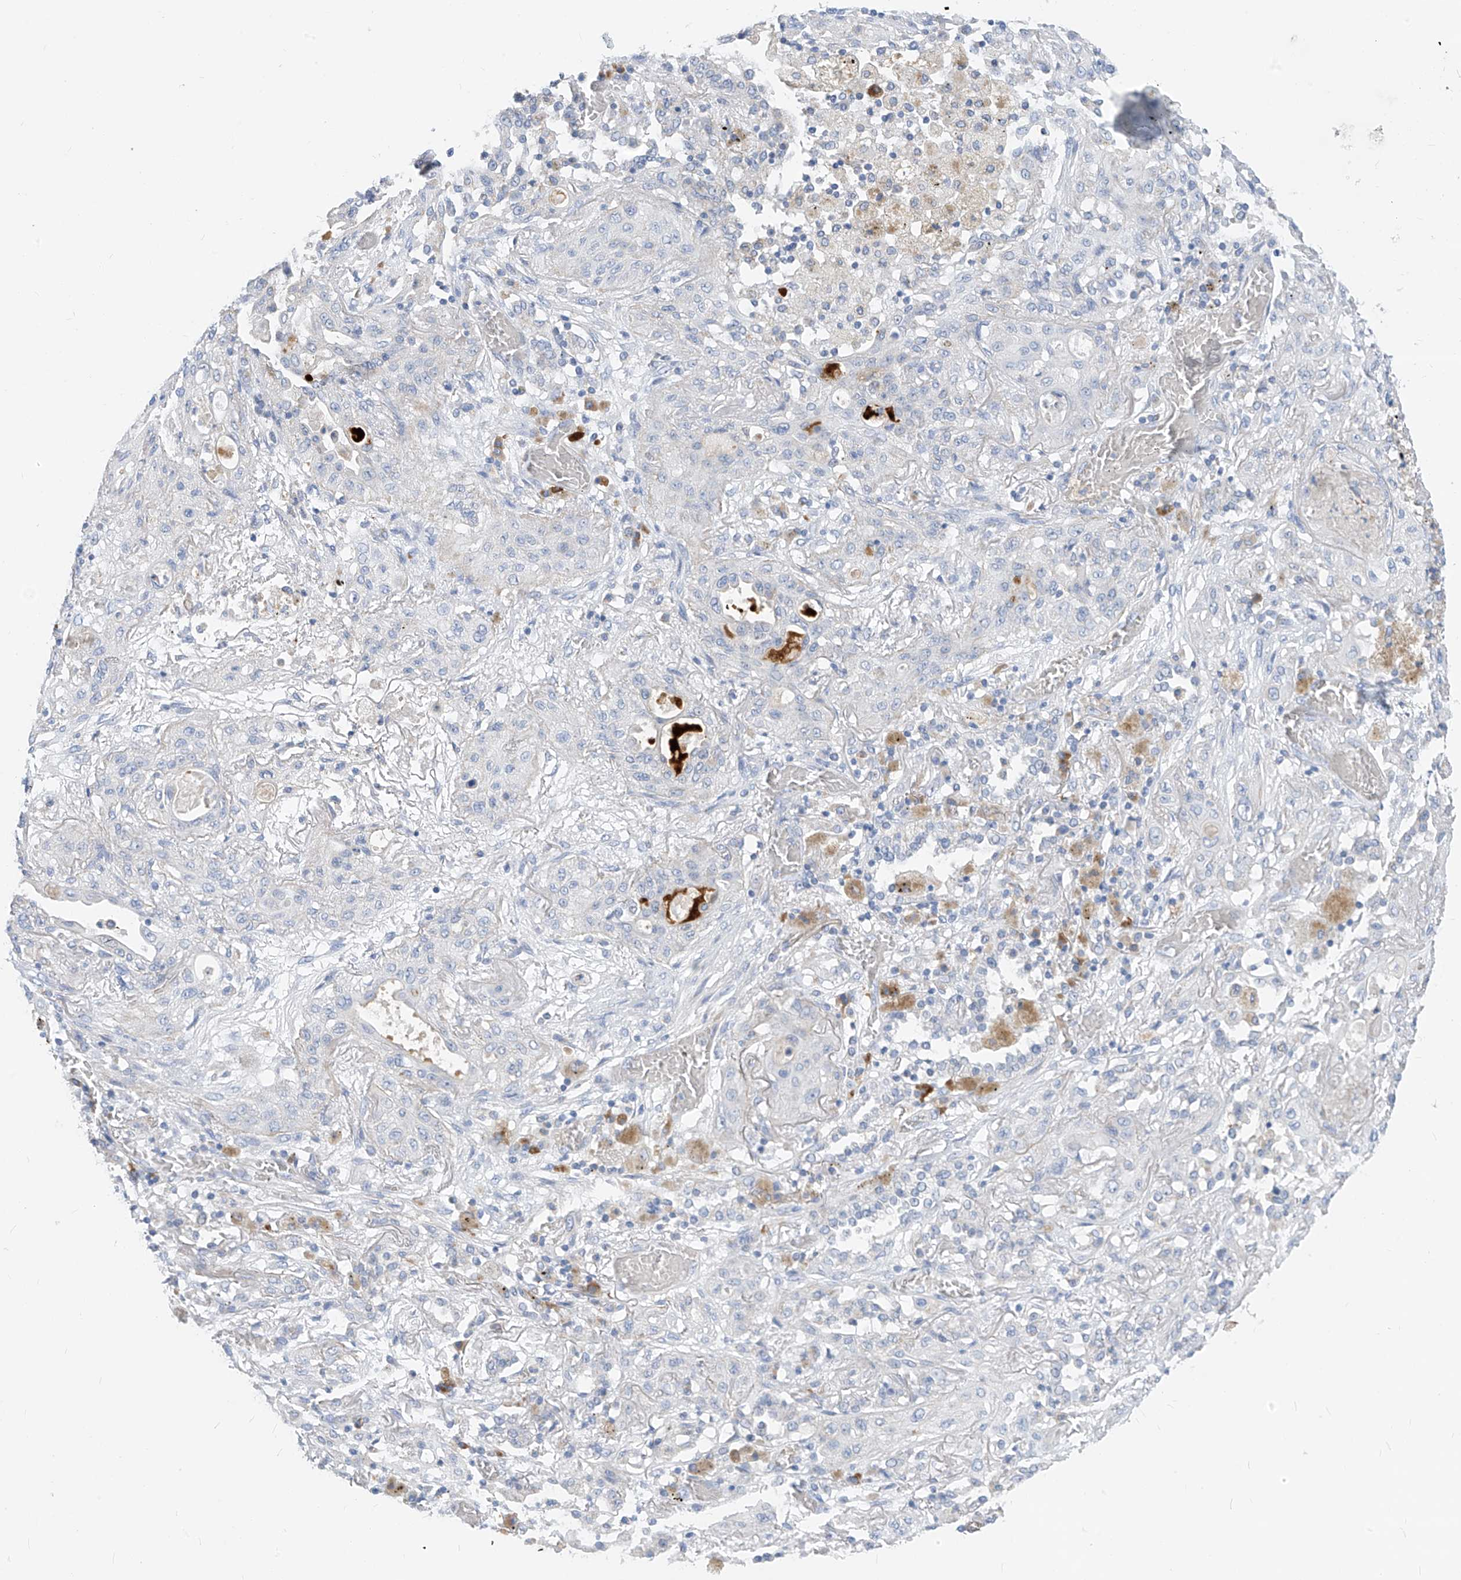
{"staining": {"intensity": "negative", "quantity": "none", "location": "none"}, "tissue": "lung cancer", "cell_type": "Tumor cells", "image_type": "cancer", "snomed": [{"axis": "morphology", "description": "Squamous cell carcinoma, NOS"}, {"axis": "topography", "description": "Lung"}], "caption": "IHC micrograph of human lung cancer stained for a protein (brown), which demonstrates no positivity in tumor cells. (IHC, brightfield microscopy, high magnification).", "gene": "ZNF404", "patient": {"sex": "female", "age": 47}}